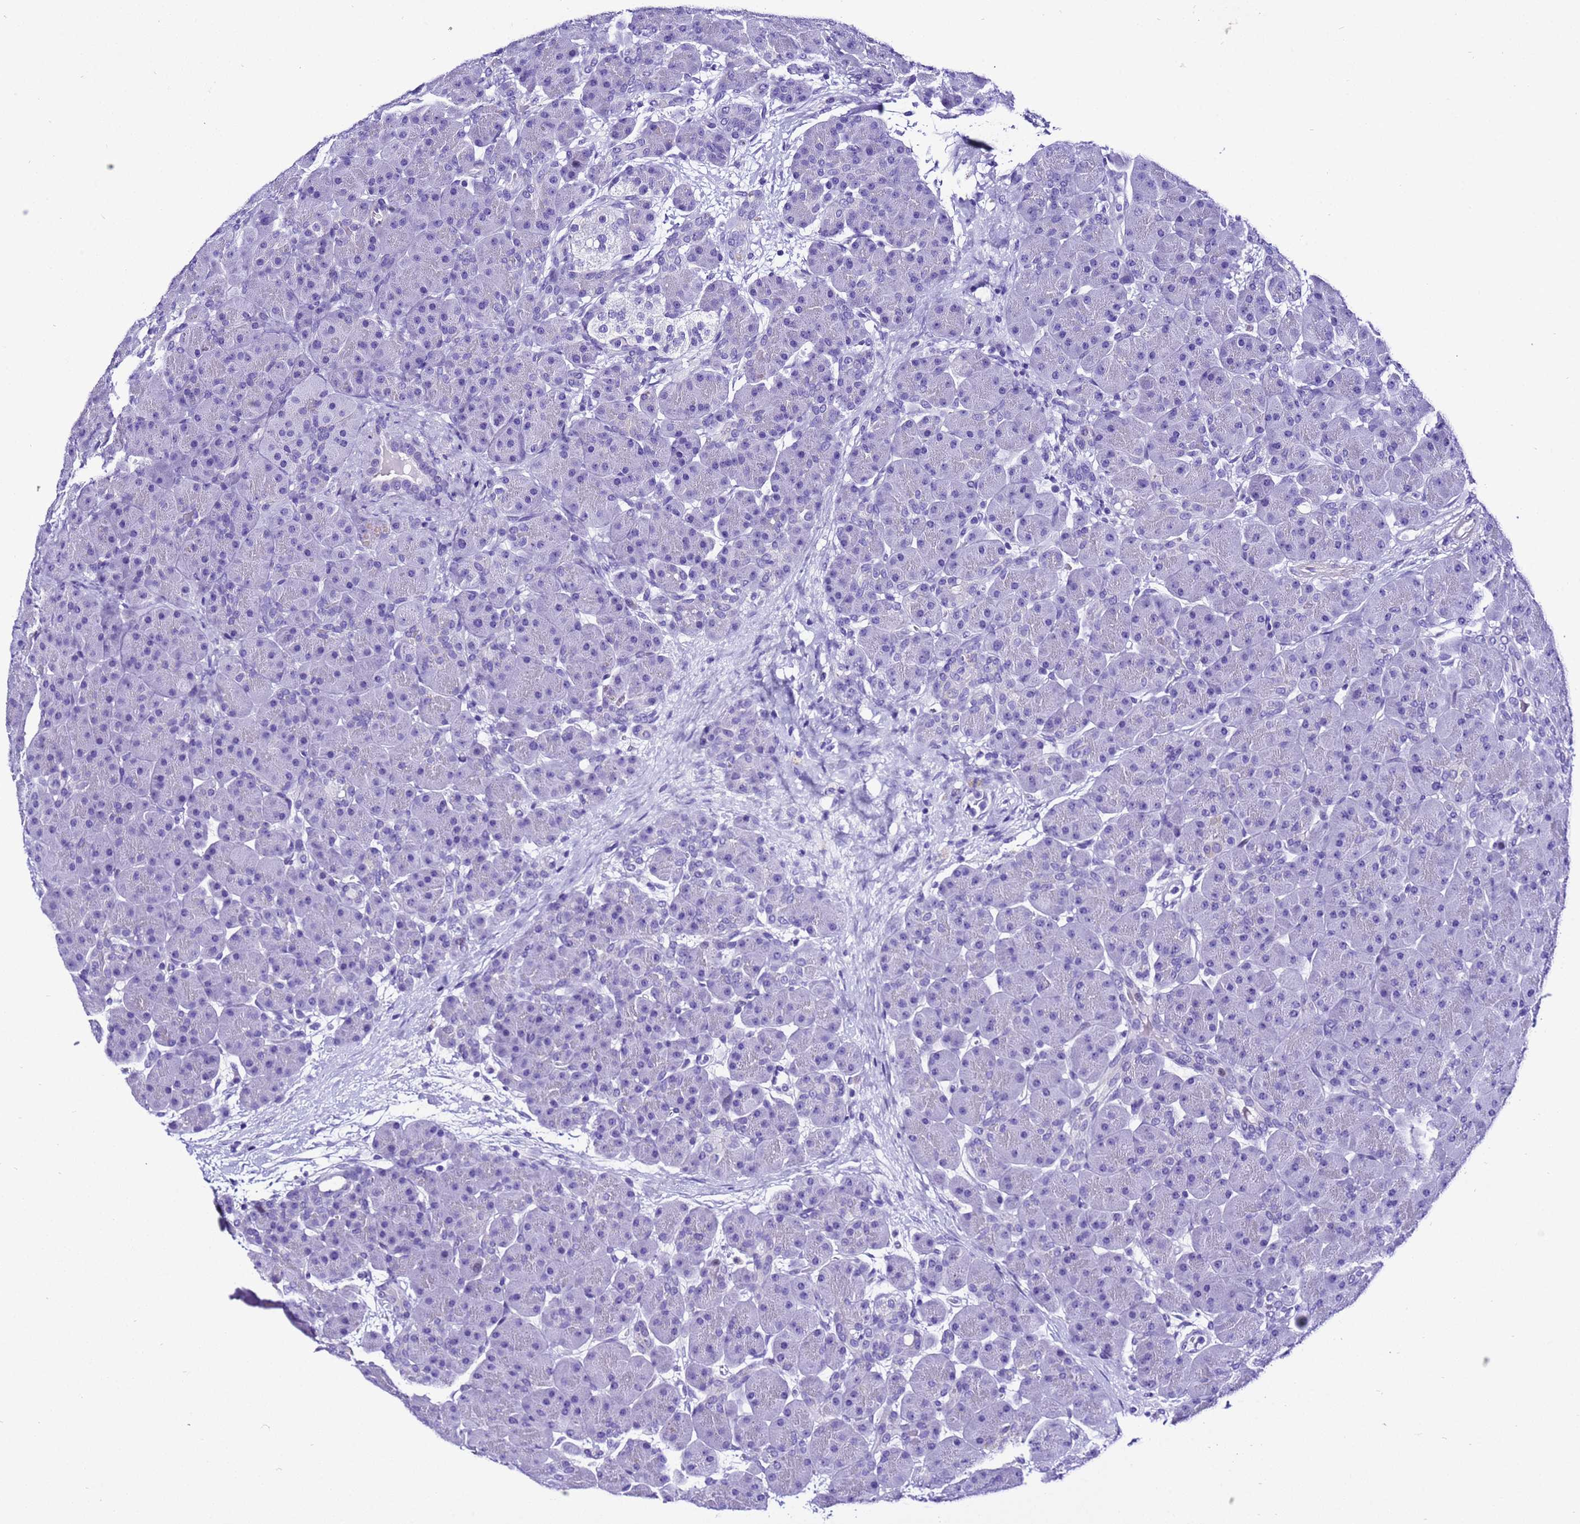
{"staining": {"intensity": "negative", "quantity": "none", "location": "none"}, "tissue": "pancreas", "cell_type": "Exocrine glandular cells", "image_type": "normal", "snomed": [{"axis": "morphology", "description": "Normal tissue, NOS"}, {"axis": "topography", "description": "Pancreas"}], "caption": "Immunohistochemistry (IHC) photomicrograph of normal pancreas: pancreas stained with DAB reveals no significant protein staining in exocrine glandular cells. (DAB immunohistochemistry (IHC) with hematoxylin counter stain).", "gene": "ZNF417", "patient": {"sex": "male", "age": 66}}